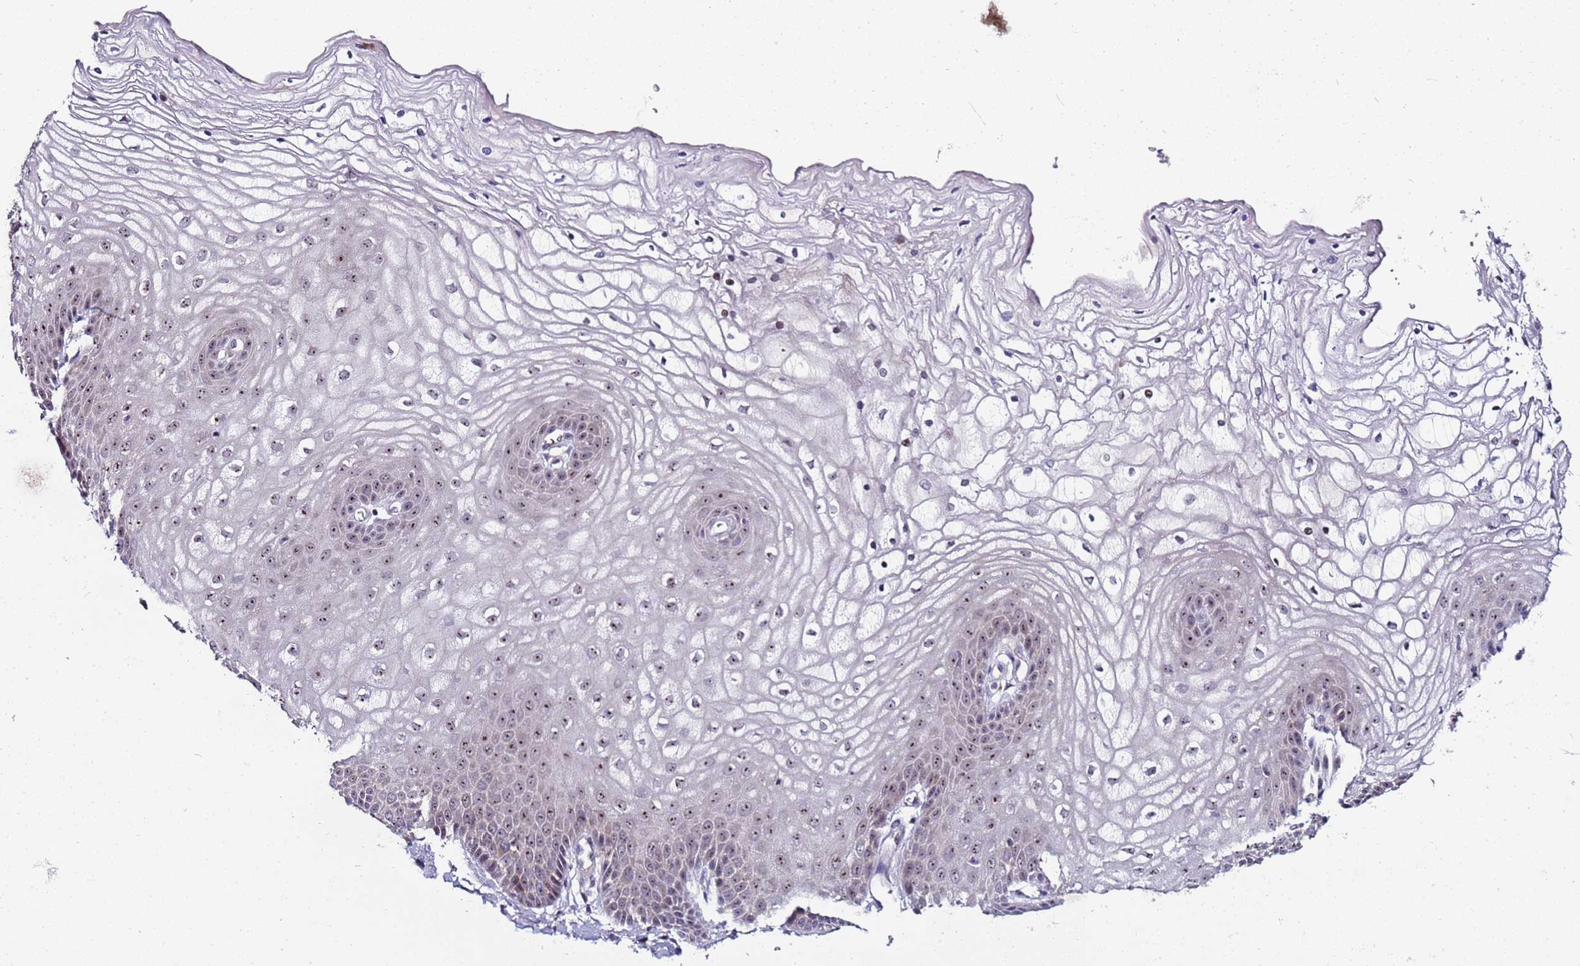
{"staining": {"intensity": "moderate", "quantity": "25%-75%", "location": "nuclear"}, "tissue": "vagina", "cell_type": "Squamous epithelial cells", "image_type": "normal", "snomed": [{"axis": "morphology", "description": "Normal tissue, NOS"}, {"axis": "topography", "description": "Vagina"}, {"axis": "topography", "description": "Cervix"}], "caption": "Human vagina stained for a protein (brown) displays moderate nuclear positive staining in about 25%-75% of squamous epithelial cells.", "gene": "KRI1", "patient": {"sex": "female", "age": 40}}